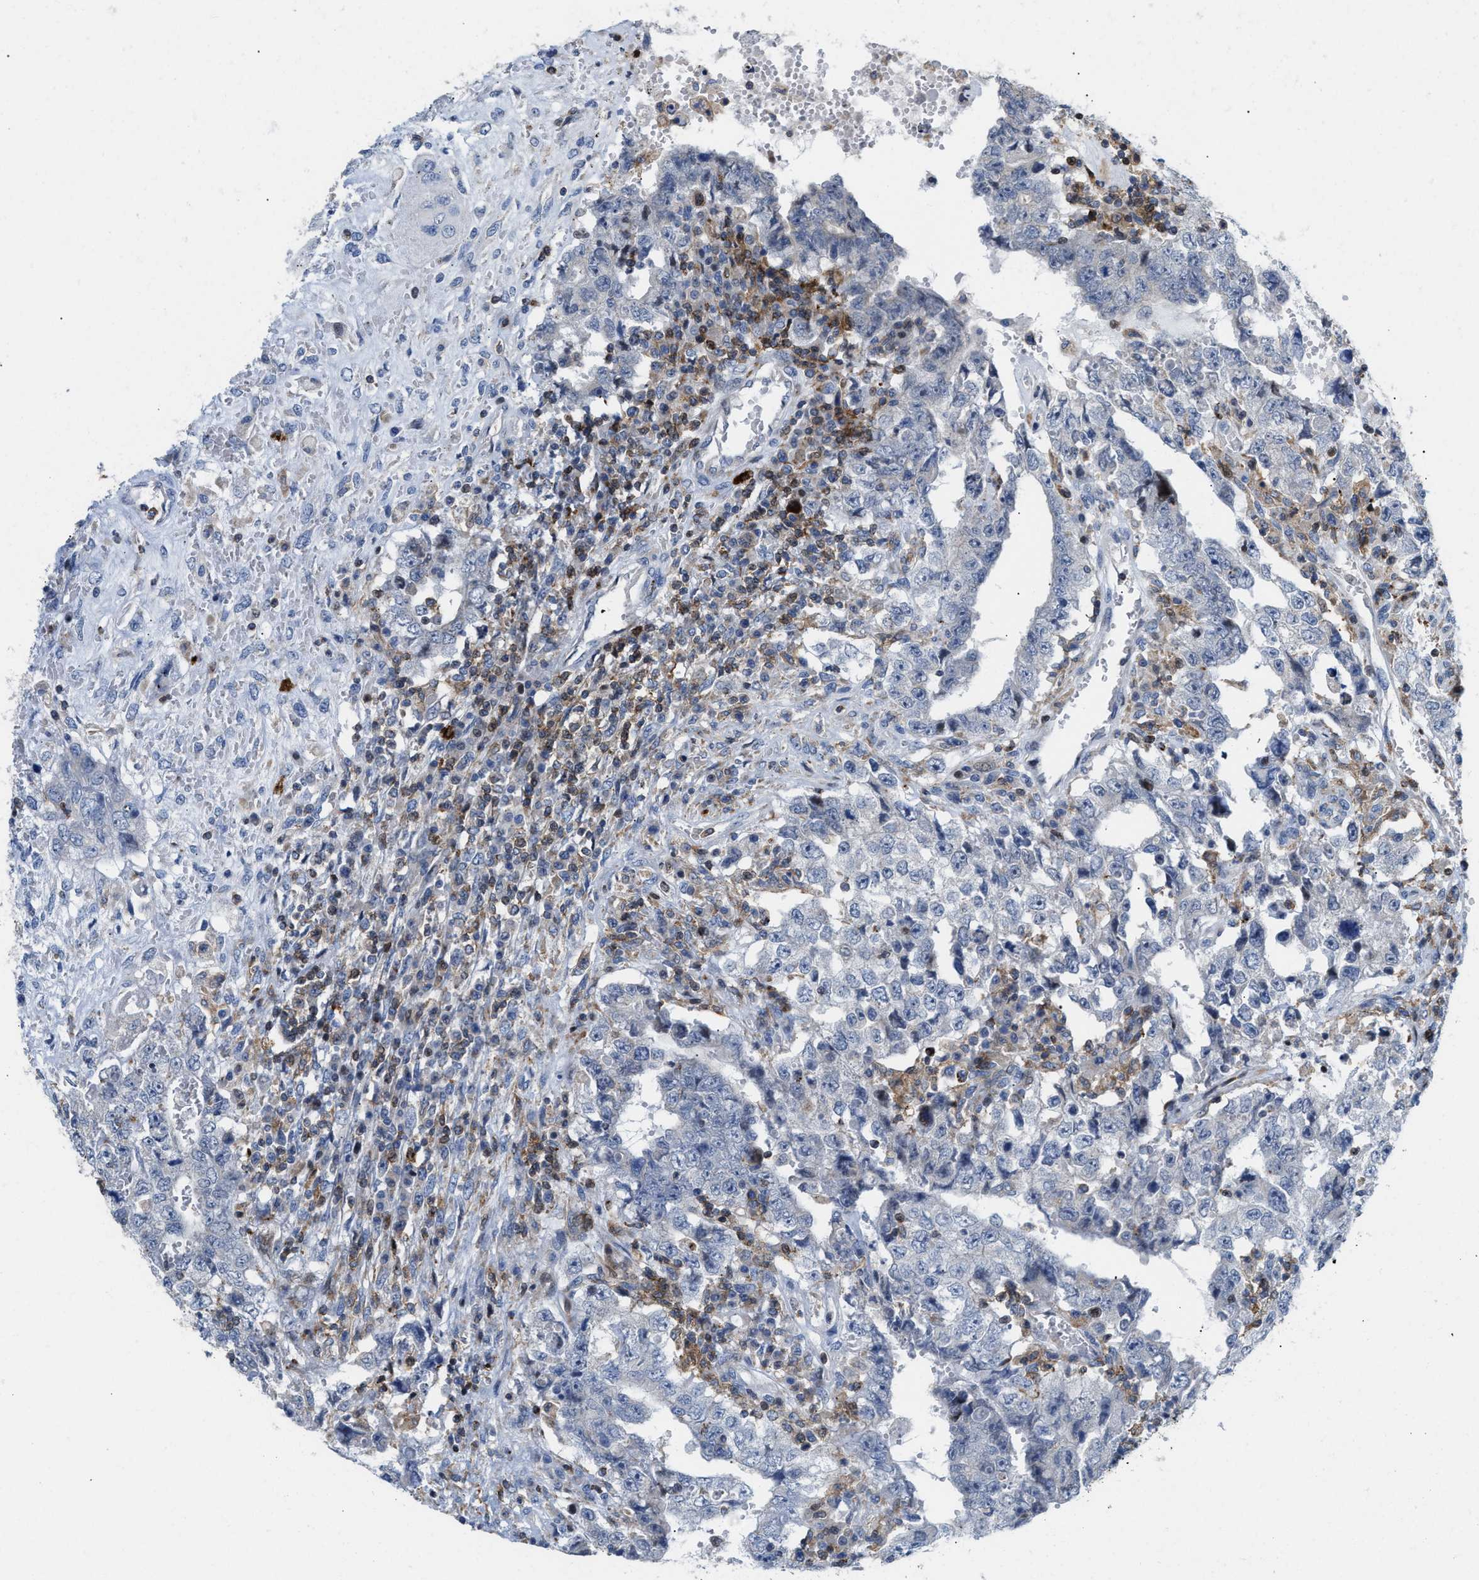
{"staining": {"intensity": "negative", "quantity": "none", "location": "none"}, "tissue": "testis cancer", "cell_type": "Tumor cells", "image_type": "cancer", "snomed": [{"axis": "morphology", "description": "Carcinoma, Embryonal, NOS"}, {"axis": "topography", "description": "Testis"}], "caption": "Immunohistochemical staining of human testis cancer (embryonal carcinoma) reveals no significant expression in tumor cells.", "gene": "ATP9A", "patient": {"sex": "male", "age": 26}}